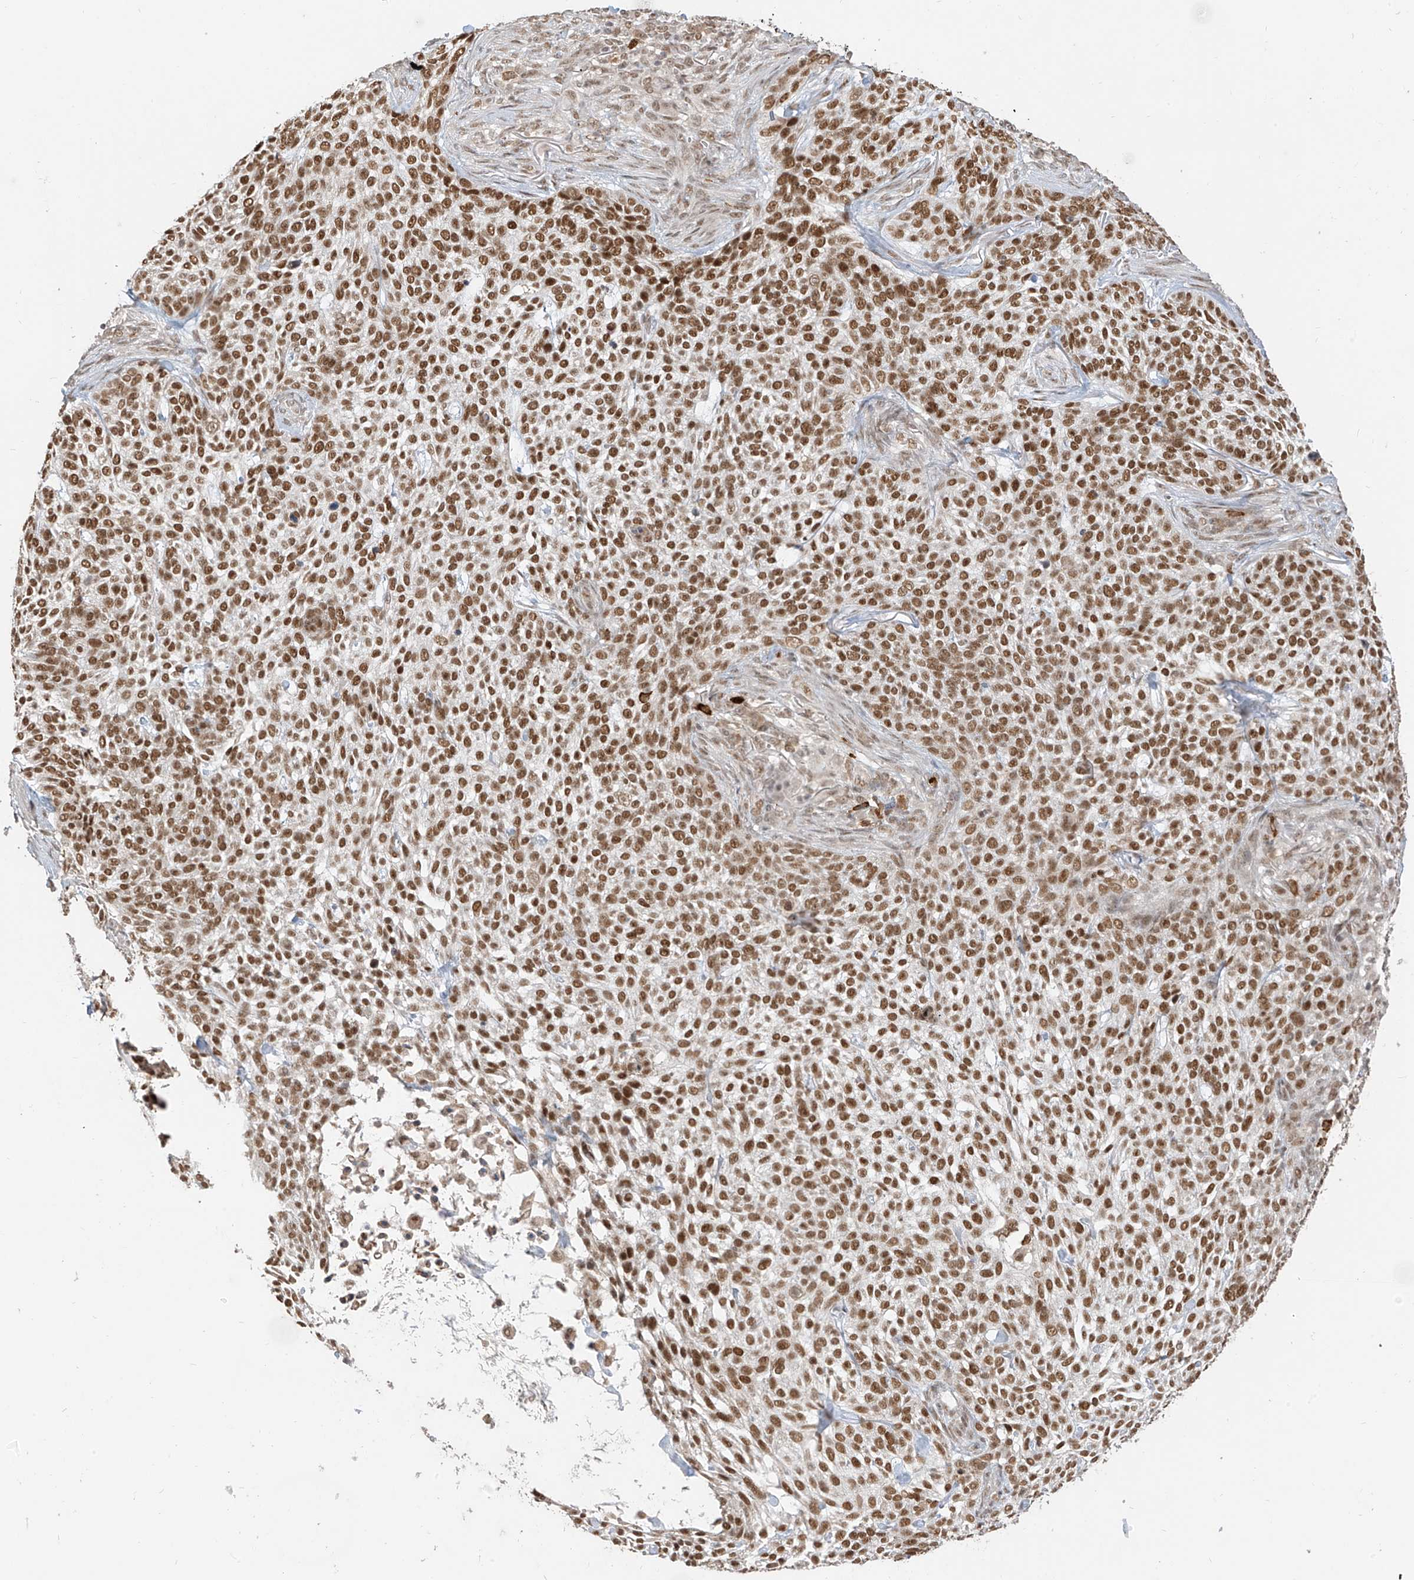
{"staining": {"intensity": "moderate", "quantity": ">75%", "location": "nuclear"}, "tissue": "skin cancer", "cell_type": "Tumor cells", "image_type": "cancer", "snomed": [{"axis": "morphology", "description": "Basal cell carcinoma"}, {"axis": "topography", "description": "Skin"}], "caption": "This is a photomicrograph of IHC staining of basal cell carcinoma (skin), which shows moderate positivity in the nuclear of tumor cells.", "gene": "ZMYM2", "patient": {"sex": "female", "age": 64}}